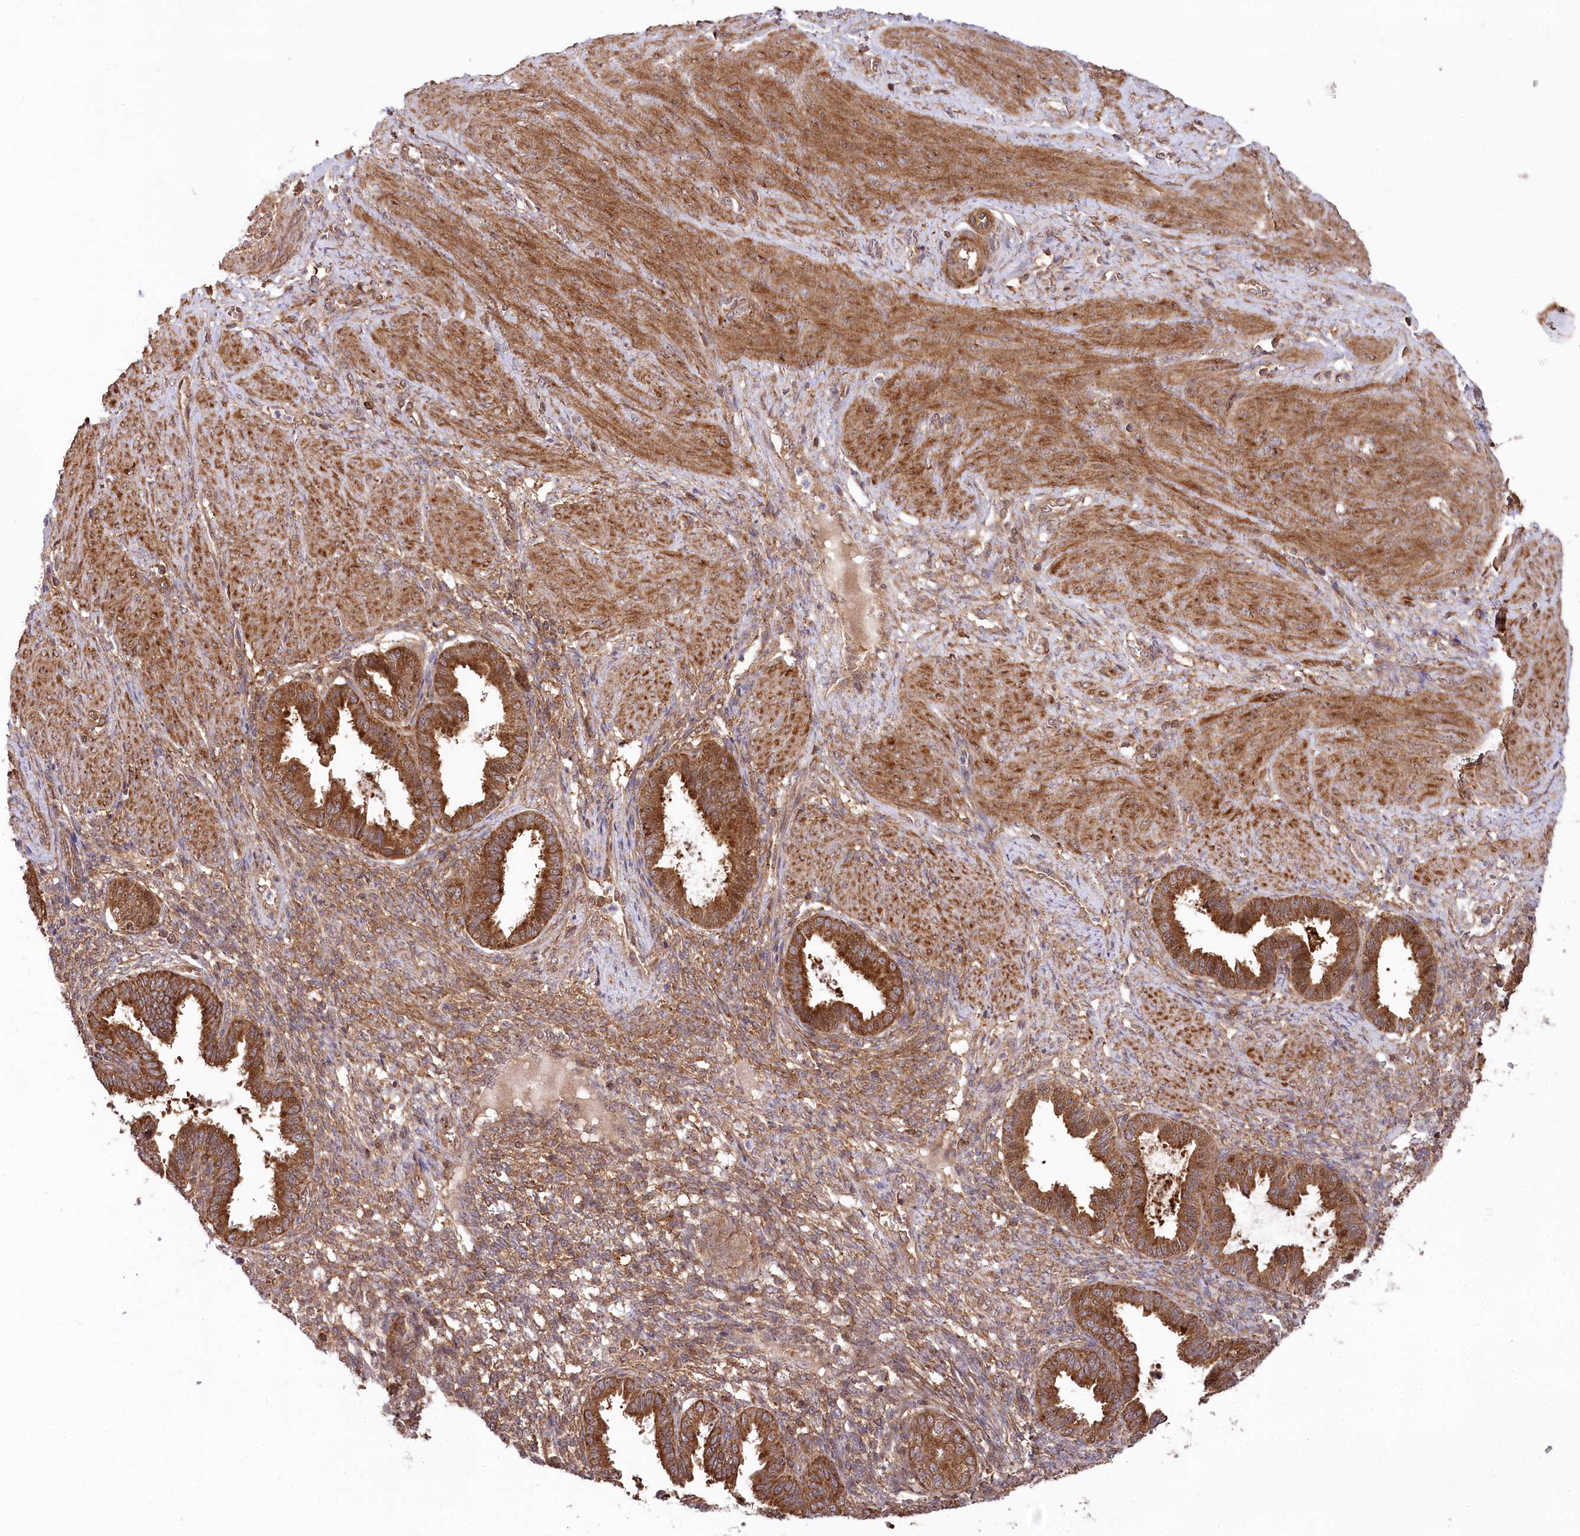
{"staining": {"intensity": "moderate", "quantity": "25%-75%", "location": "cytoplasmic/membranous"}, "tissue": "endometrium", "cell_type": "Cells in endometrial stroma", "image_type": "normal", "snomed": [{"axis": "morphology", "description": "Normal tissue, NOS"}, {"axis": "topography", "description": "Endometrium"}], "caption": "Cells in endometrial stroma reveal moderate cytoplasmic/membranous expression in about 25%-75% of cells in unremarkable endometrium. (brown staining indicates protein expression, while blue staining denotes nuclei).", "gene": "CCDC91", "patient": {"sex": "female", "age": 33}}